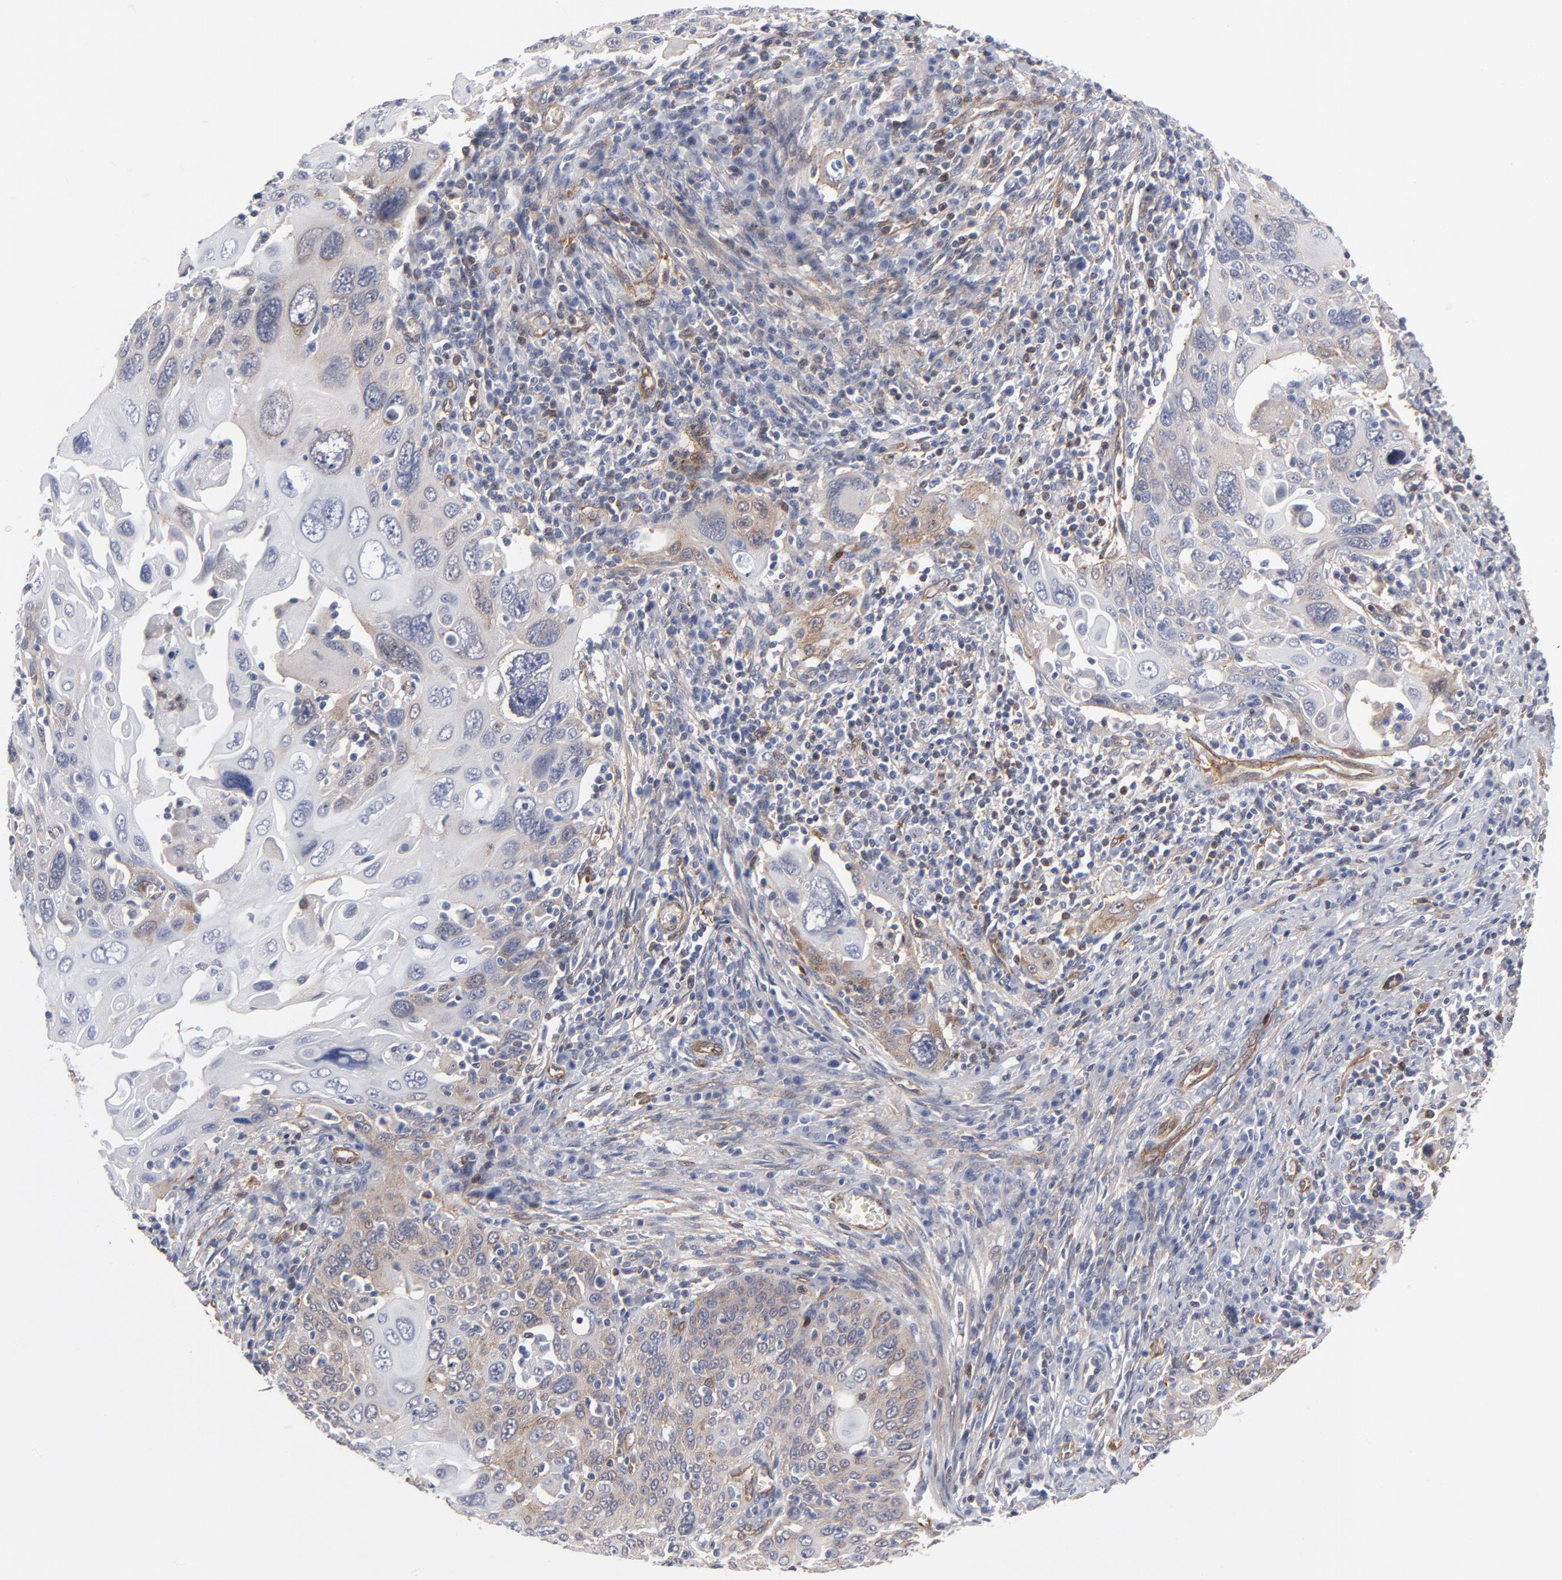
{"staining": {"intensity": "weak", "quantity": "<25%", "location": "cytoplasmic/membranous"}, "tissue": "cervical cancer", "cell_type": "Tumor cells", "image_type": "cancer", "snomed": [{"axis": "morphology", "description": "Squamous cell carcinoma, NOS"}, {"axis": "topography", "description": "Cervix"}], "caption": "Immunohistochemistry photomicrograph of neoplastic tissue: squamous cell carcinoma (cervical) stained with DAB (3,3'-diaminobenzidine) demonstrates no significant protein positivity in tumor cells.", "gene": "PXN", "patient": {"sex": "female", "age": 54}}